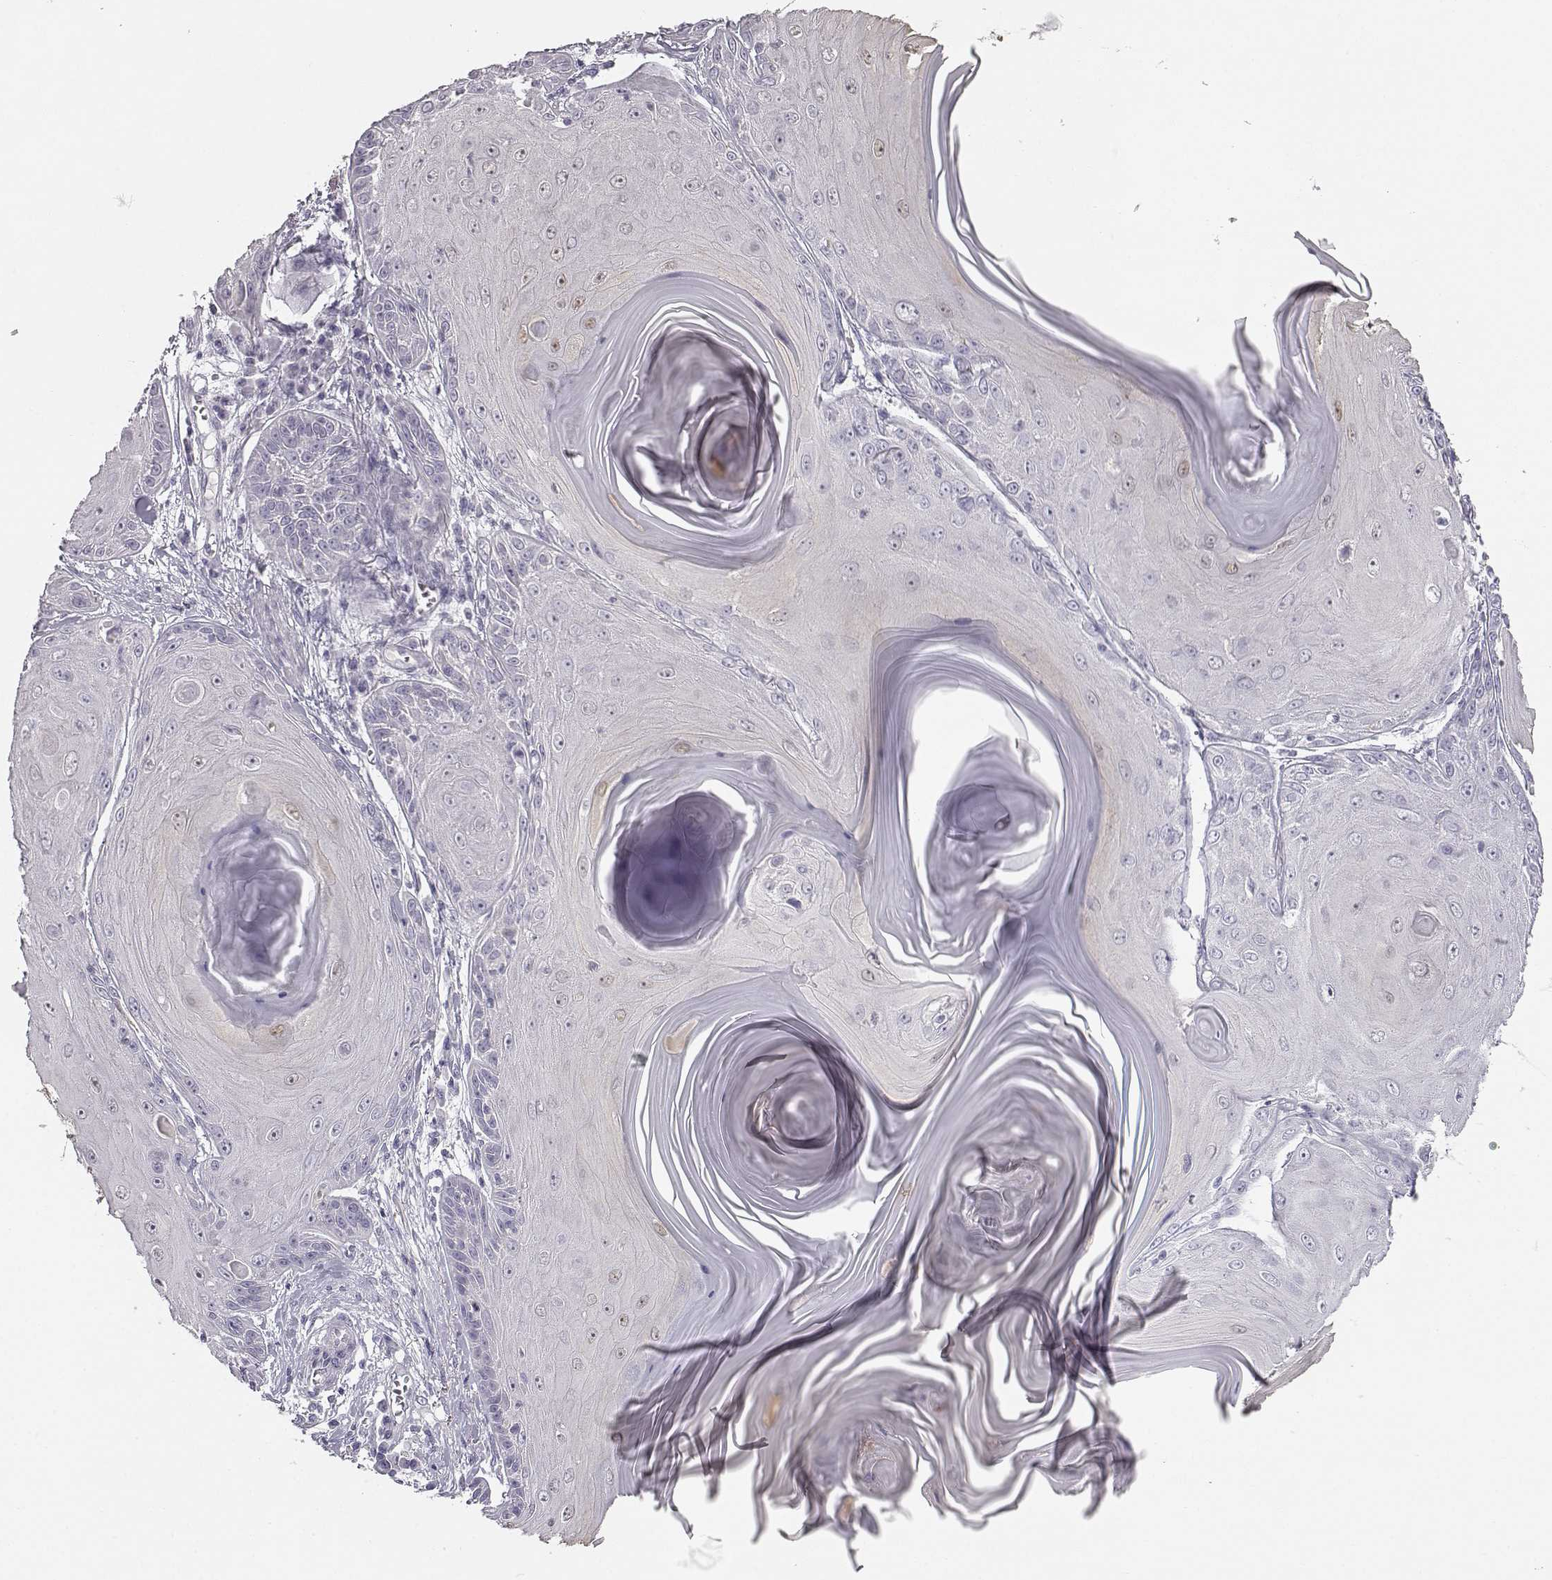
{"staining": {"intensity": "negative", "quantity": "none", "location": "none"}, "tissue": "skin cancer", "cell_type": "Tumor cells", "image_type": "cancer", "snomed": [{"axis": "morphology", "description": "Squamous cell carcinoma, NOS"}, {"axis": "topography", "description": "Skin"}, {"axis": "topography", "description": "Vulva"}], "caption": "An IHC image of skin cancer (squamous cell carcinoma) is shown. There is no staining in tumor cells of skin cancer (squamous cell carcinoma). Nuclei are stained in blue.", "gene": "MYCBPAP", "patient": {"sex": "female", "age": 85}}